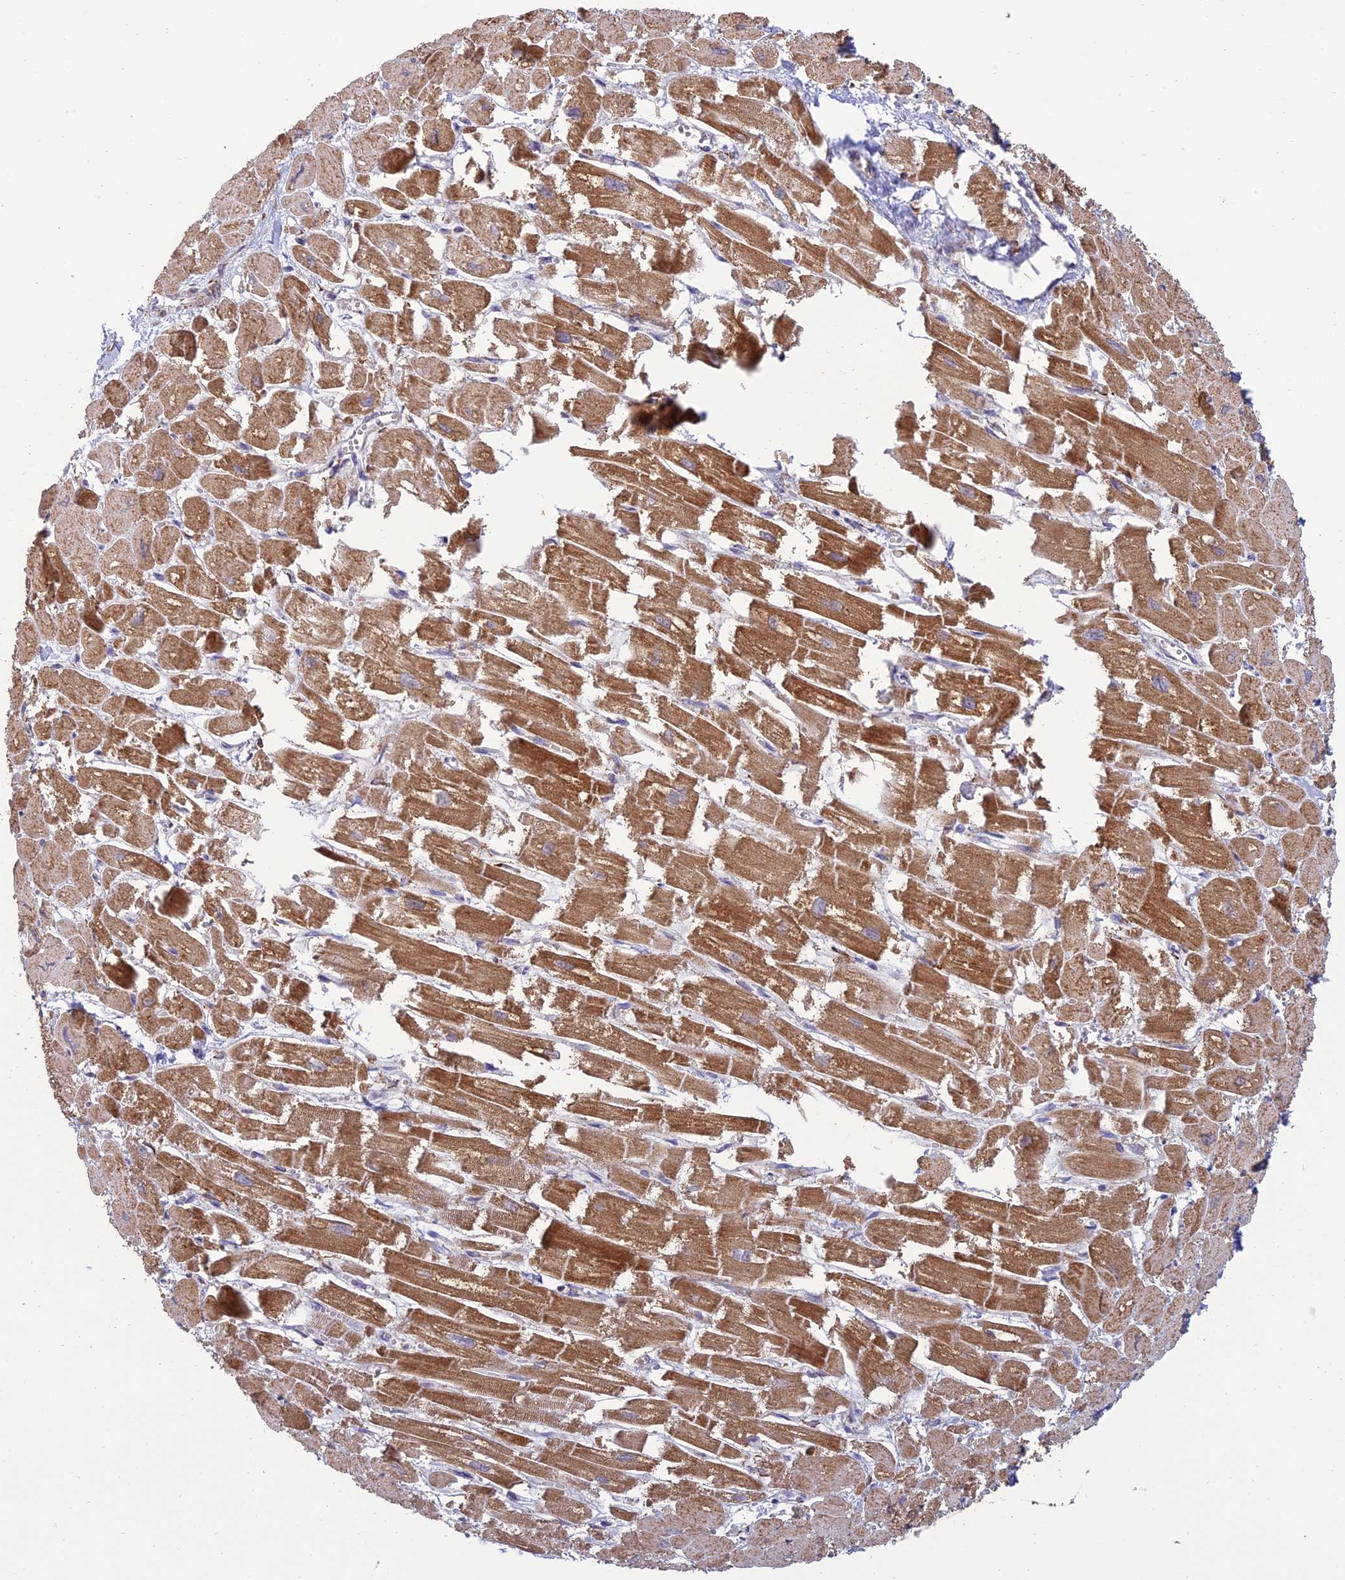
{"staining": {"intensity": "moderate", "quantity": ">75%", "location": "cytoplasmic/membranous"}, "tissue": "heart muscle", "cell_type": "Cardiomyocytes", "image_type": "normal", "snomed": [{"axis": "morphology", "description": "Normal tissue, NOS"}, {"axis": "topography", "description": "Heart"}], "caption": "Protein analysis of unremarkable heart muscle shows moderate cytoplasmic/membranous expression in approximately >75% of cardiomyocytes.", "gene": "RCN3", "patient": {"sex": "male", "age": 54}}